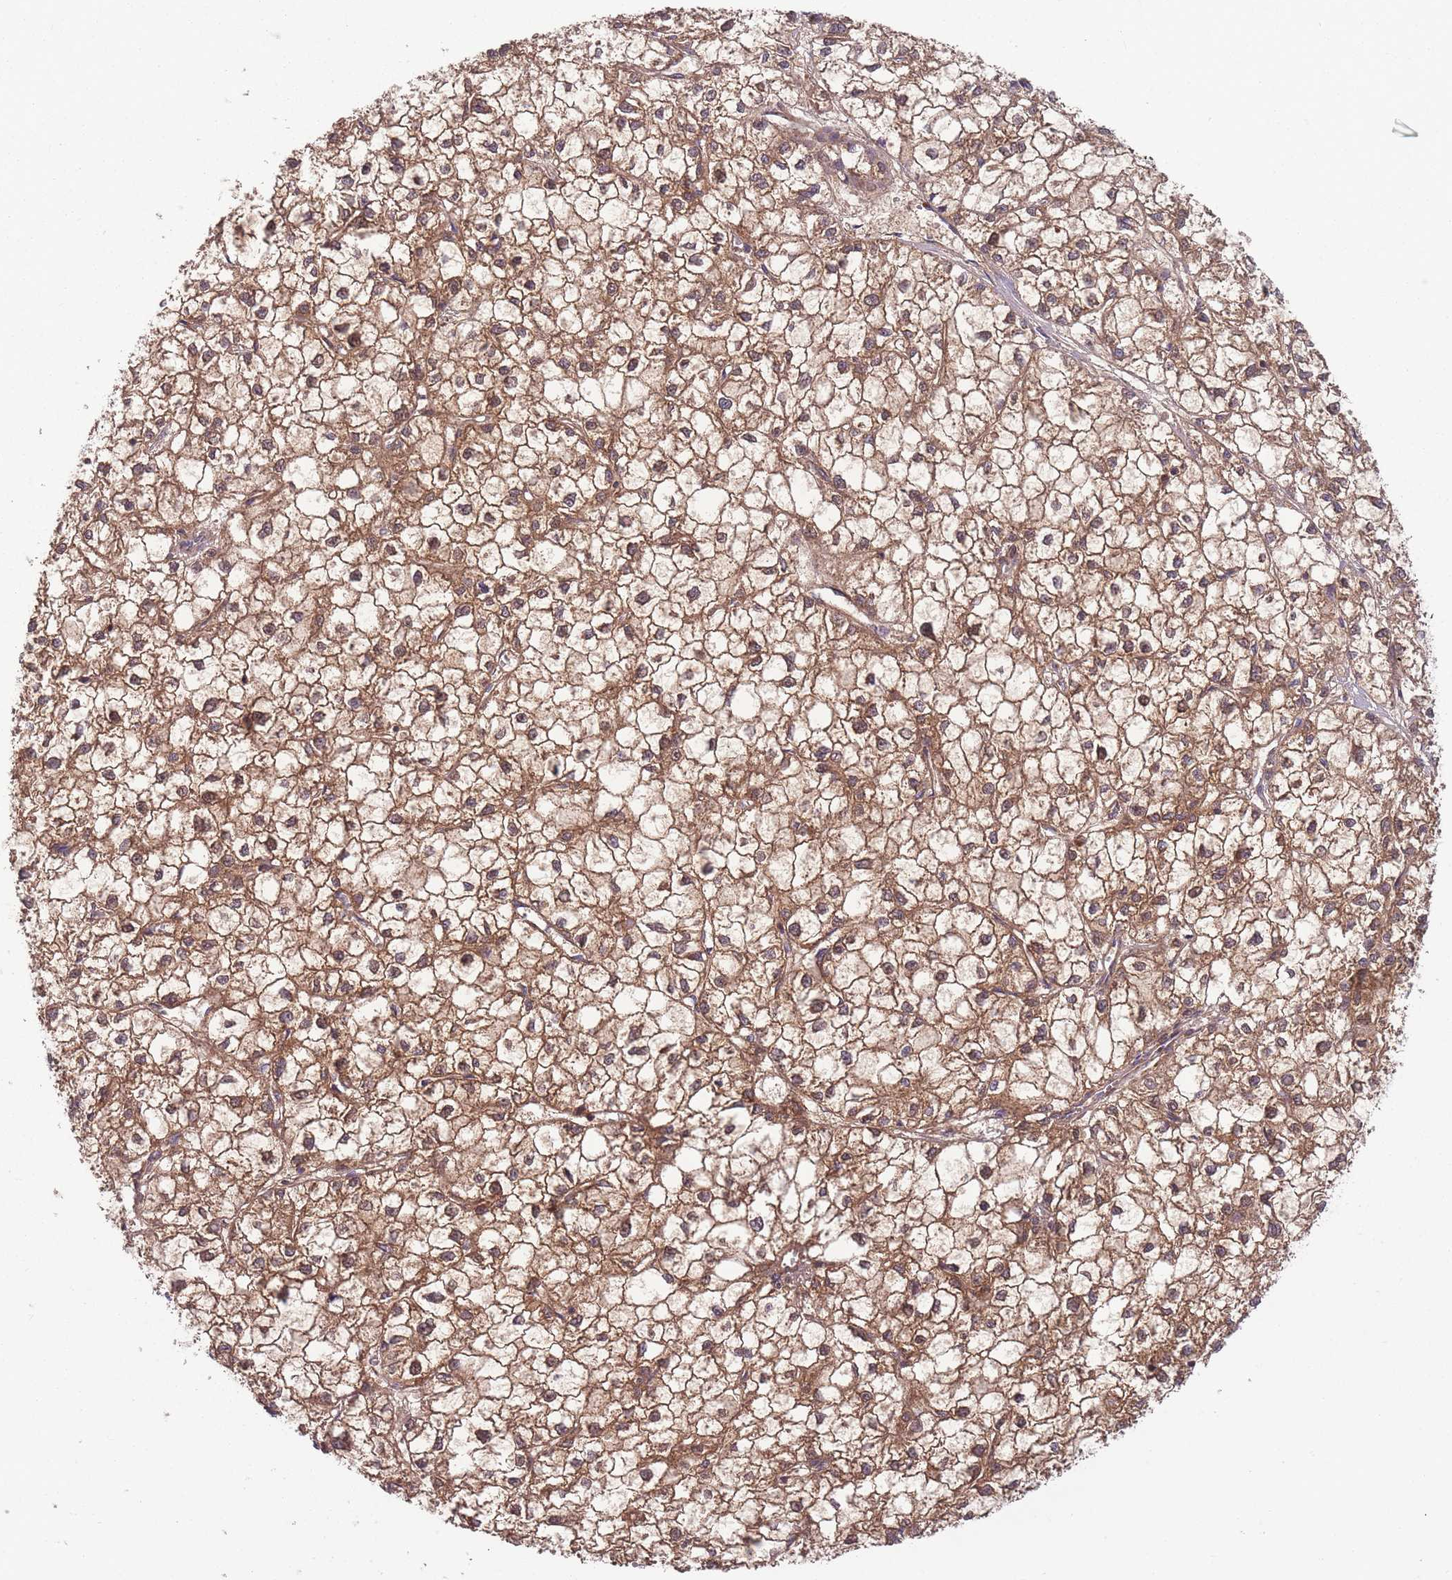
{"staining": {"intensity": "moderate", "quantity": ">75%", "location": "cytoplasmic/membranous"}, "tissue": "liver cancer", "cell_type": "Tumor cells", "image_type": "cancer", "snomed": [{"axis": "morphology", "description": "Carcinoma, Hepatocellular, NOS"}, {"axis": "topography", "description": "Liver"}], "caption": "Immunohistochemistry (IHC) (DAB) staining of liver cancer (hepatocellular carcinoma) shows moderate cytoplasmic/membranous protein expression in about >75% of tumor cells.", "gene": "NDUFA9", "patient": {"sex": "female", "age": 43}}